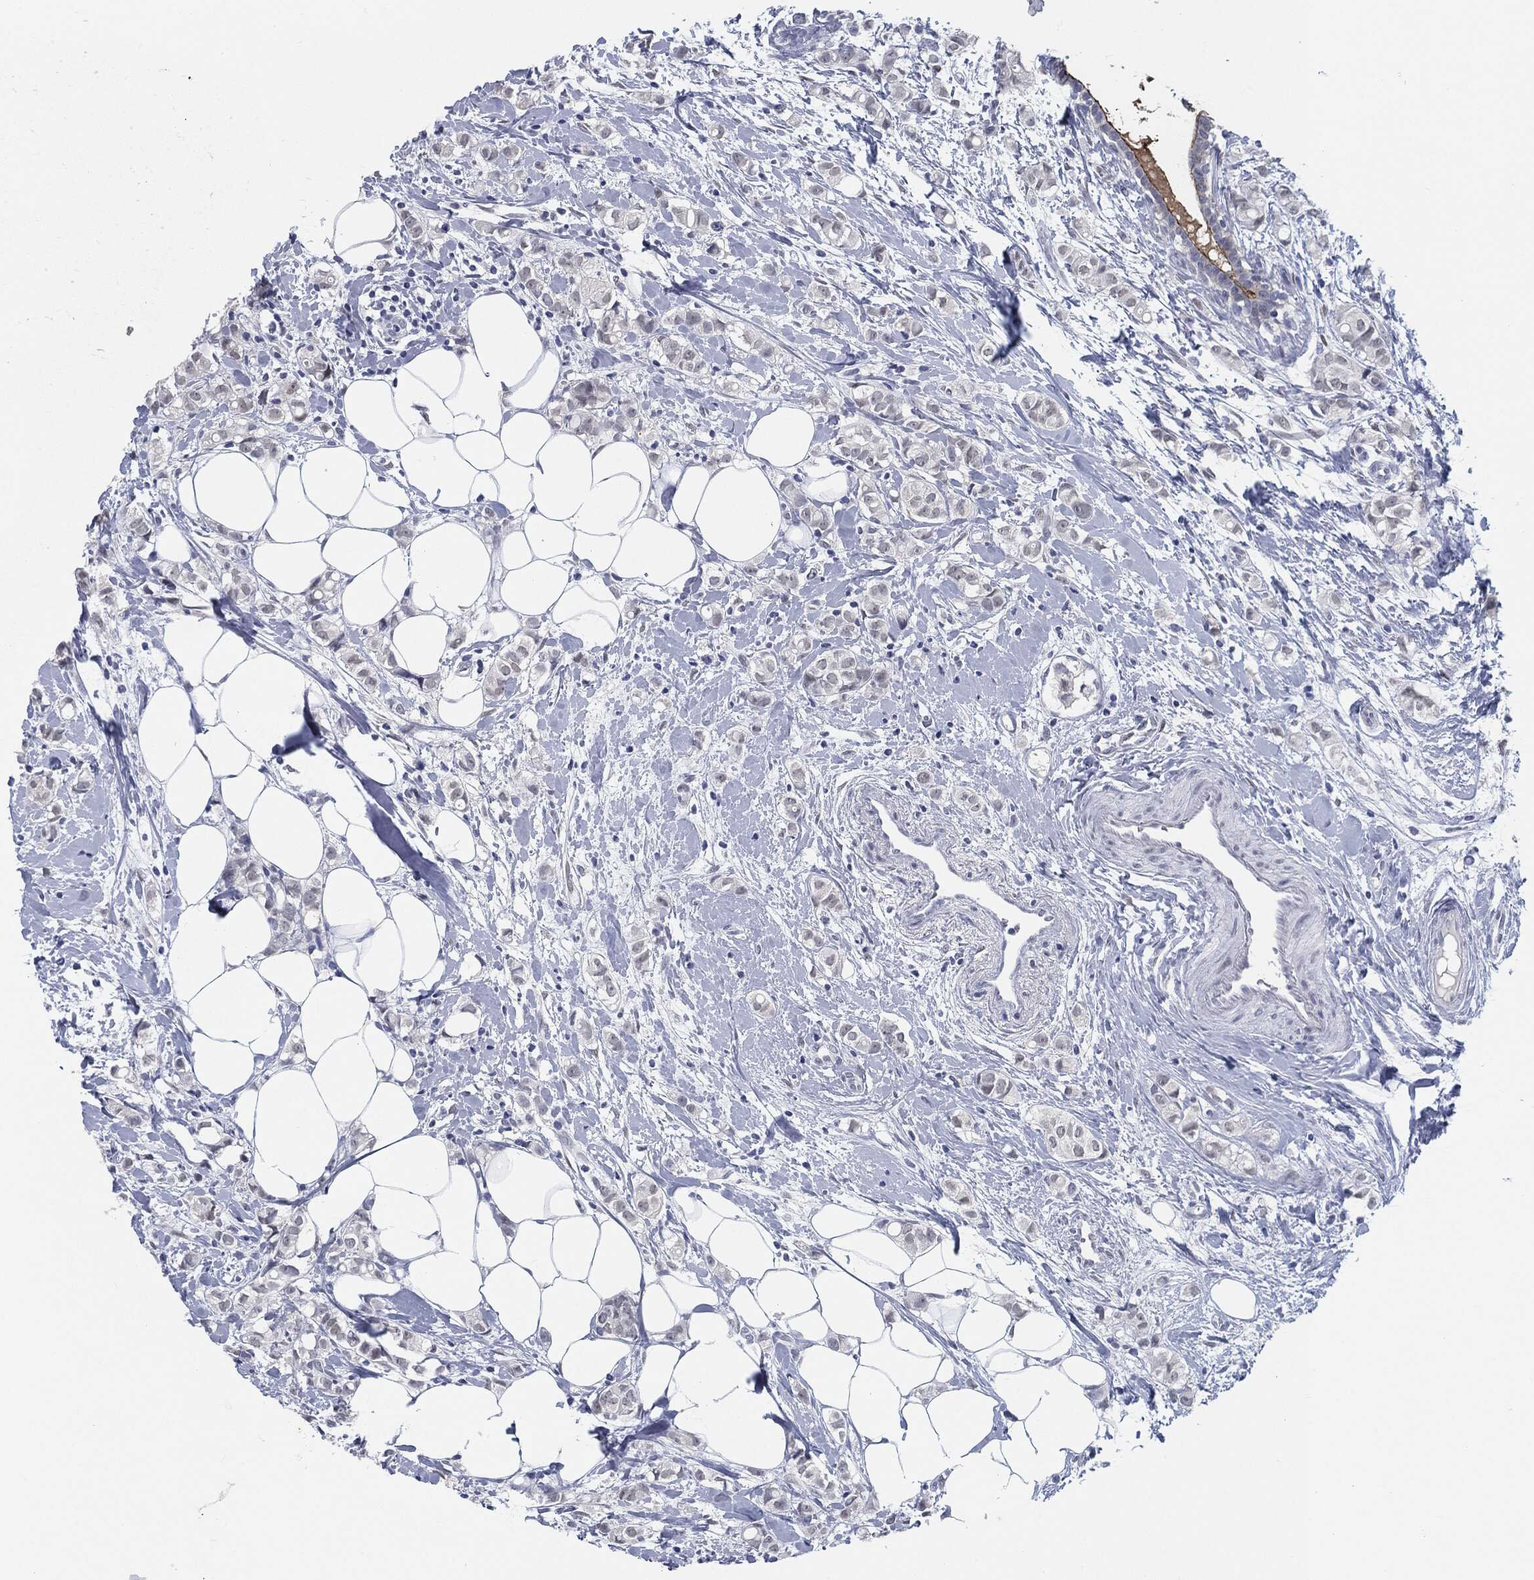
{"staining": {"intensity": "negative", "quantity": "none", "location": "none"}, "tissue": "breast cancer", "cell_type": "Tumor cells", "image_type": "cancer", "snomed": [{"axis": "morphology", "description": "Normal tissue, NOS"}, {"axis": "morphology", "description": "Duct carcinoma"}, {"axis": "topography", "description": "Breast"}], "caption": "Immunohistochemical staining of human breast cancer (intraductal carcinoma) exhibits no significant staining in tumor cells.", "gene": "PROM1", "patient": {"sex": "female", "age": 44}}